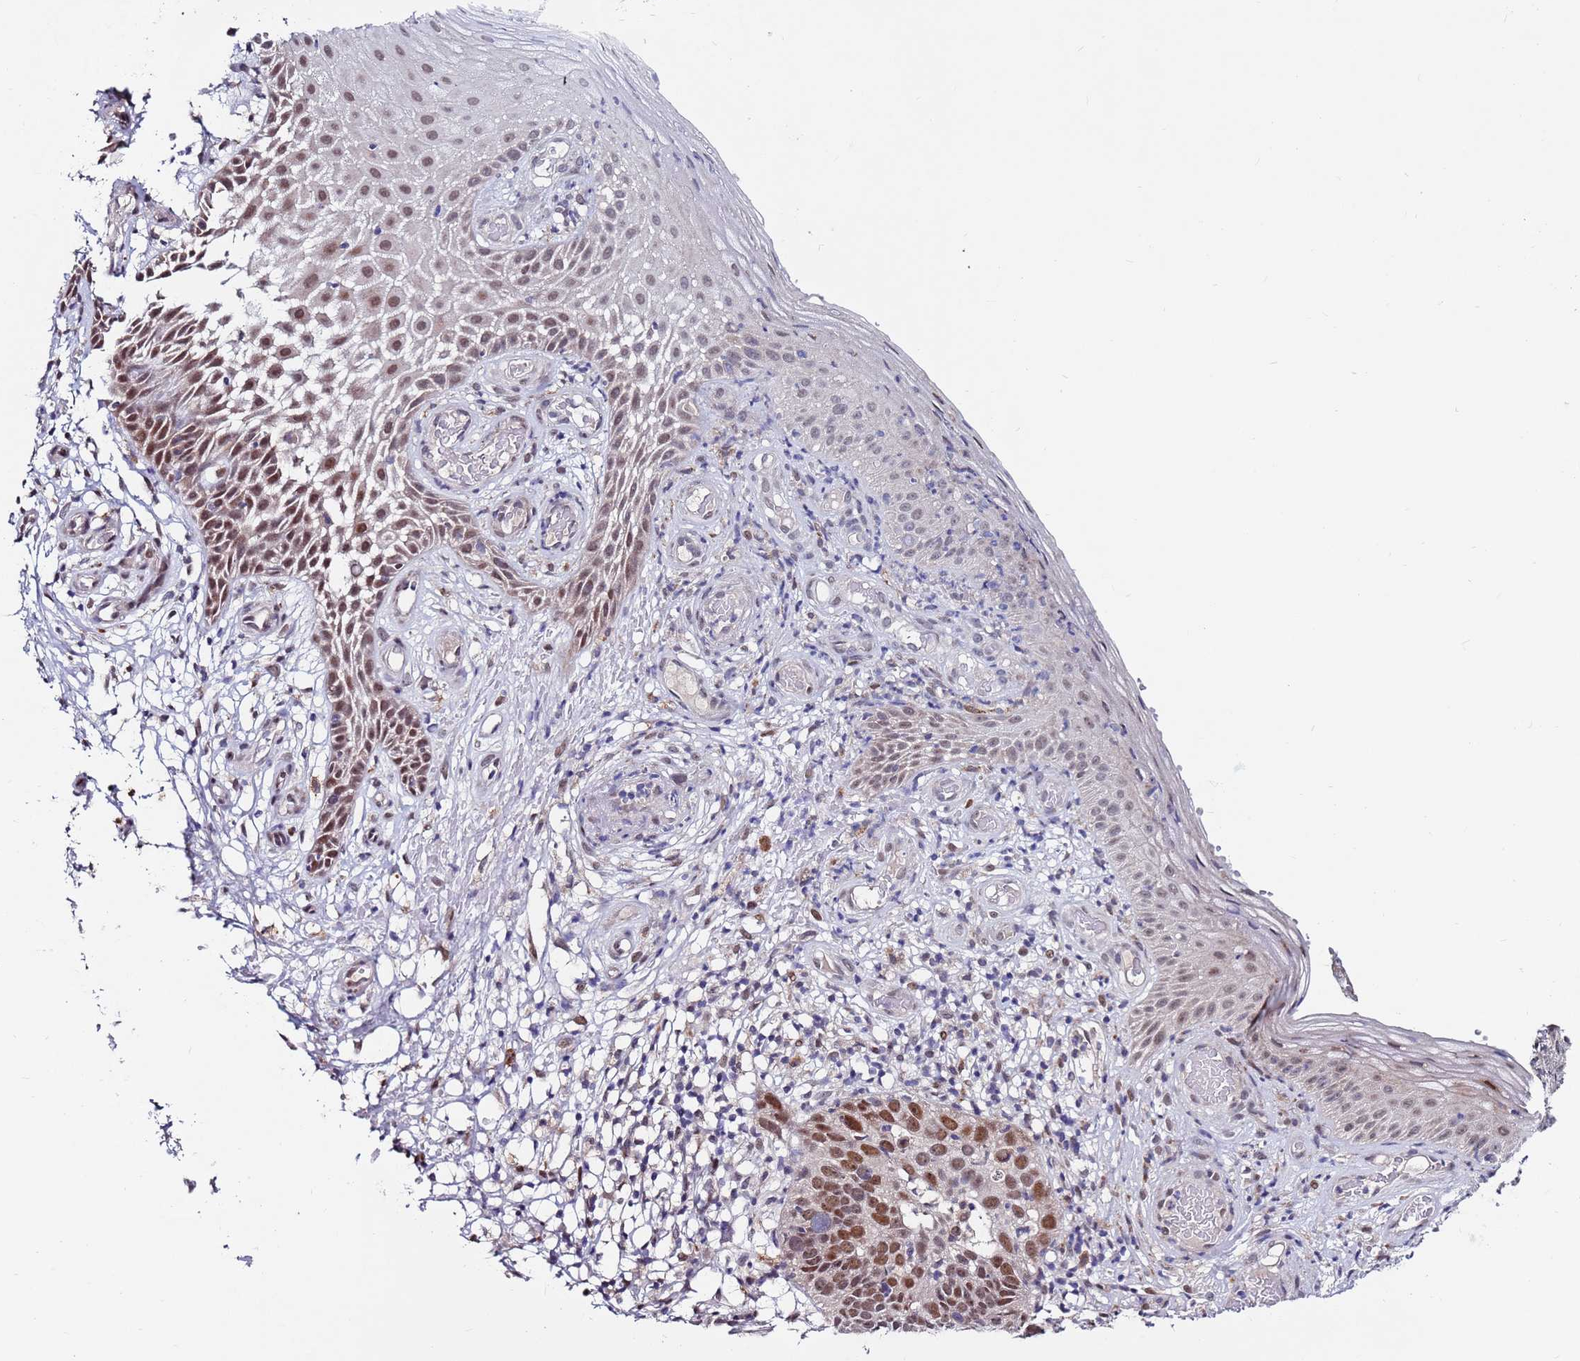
{"staining": {"intensity": "moderate", "quantity": "25%-75%", "location": "nuclear"}, "tissue": "skin cancer", "cell_type": "Tumor cells", "image_type": "cancer", "snomed": [{"axis": "morphology", "description": "Basal cell carcinoma"}, {"axis": "topography", "description": "Skin"}], "caption": "Skin cancer (basal cell carcinoma) stained with a protein marker displays moderate staining in tumor cells.", "gene": "FBXO27", "patient": {"sex": "male", "age": 89}}